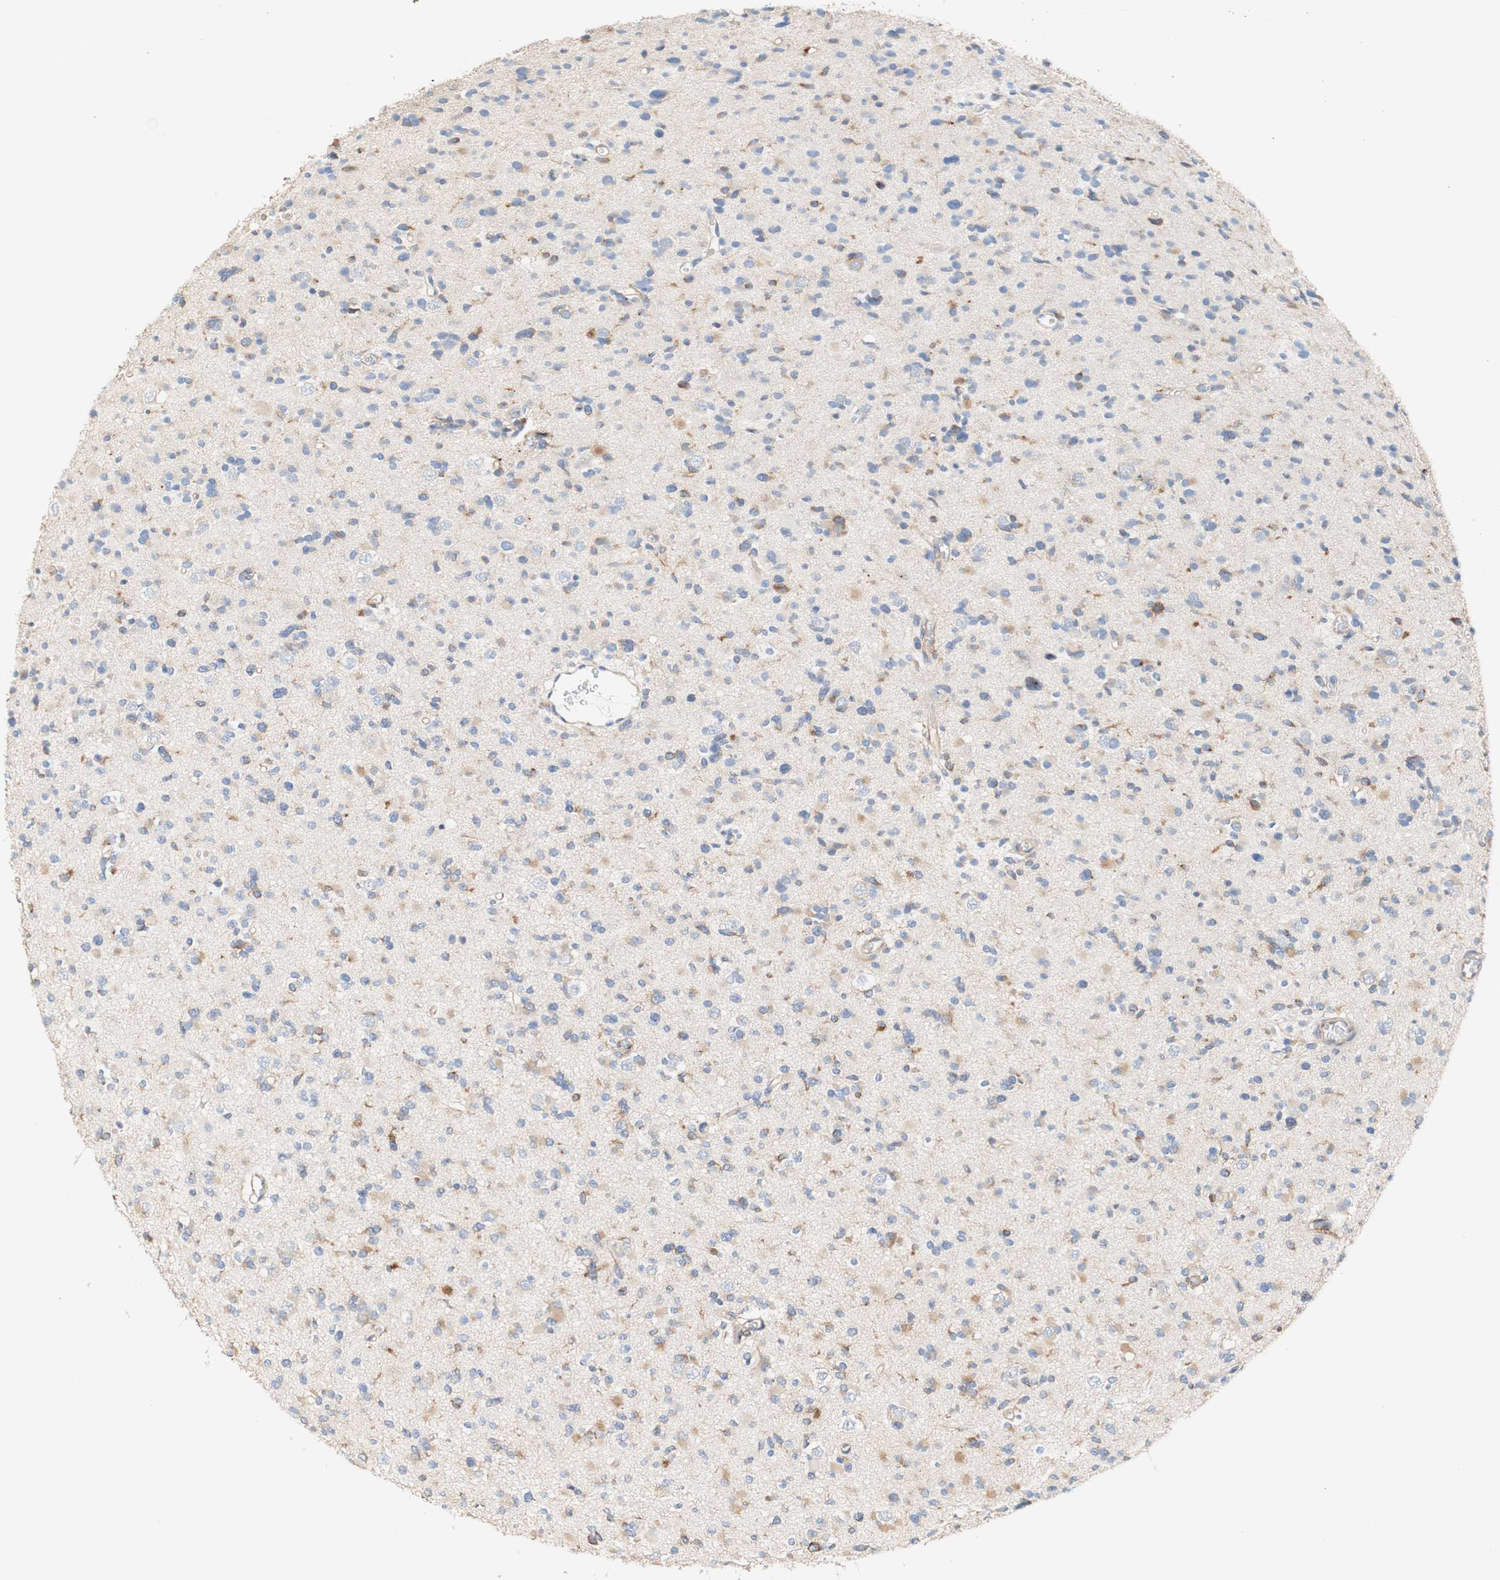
{"staining": {"intensity": "weak", "quantity": "25%-75%", "location": "cytoplasmic/membranous"}, "tissue": "glioma", "cell_type": "Tumor cells", "image_type": "cancer", "snomed": [{"axis": "morphology", "description": "Glioma, malignant, Low grade"}, {"axis": "topography", "description": "Brain"}], "caption": "A histopathology image showing weak cytoplasmic/membranous positivity in about 25%-75% of tumor cells in glioma, as visualized by brown immunohistochemical staining.", "gene": "EIF2AK4", "patient": {"sex": "female", "age": 22}}